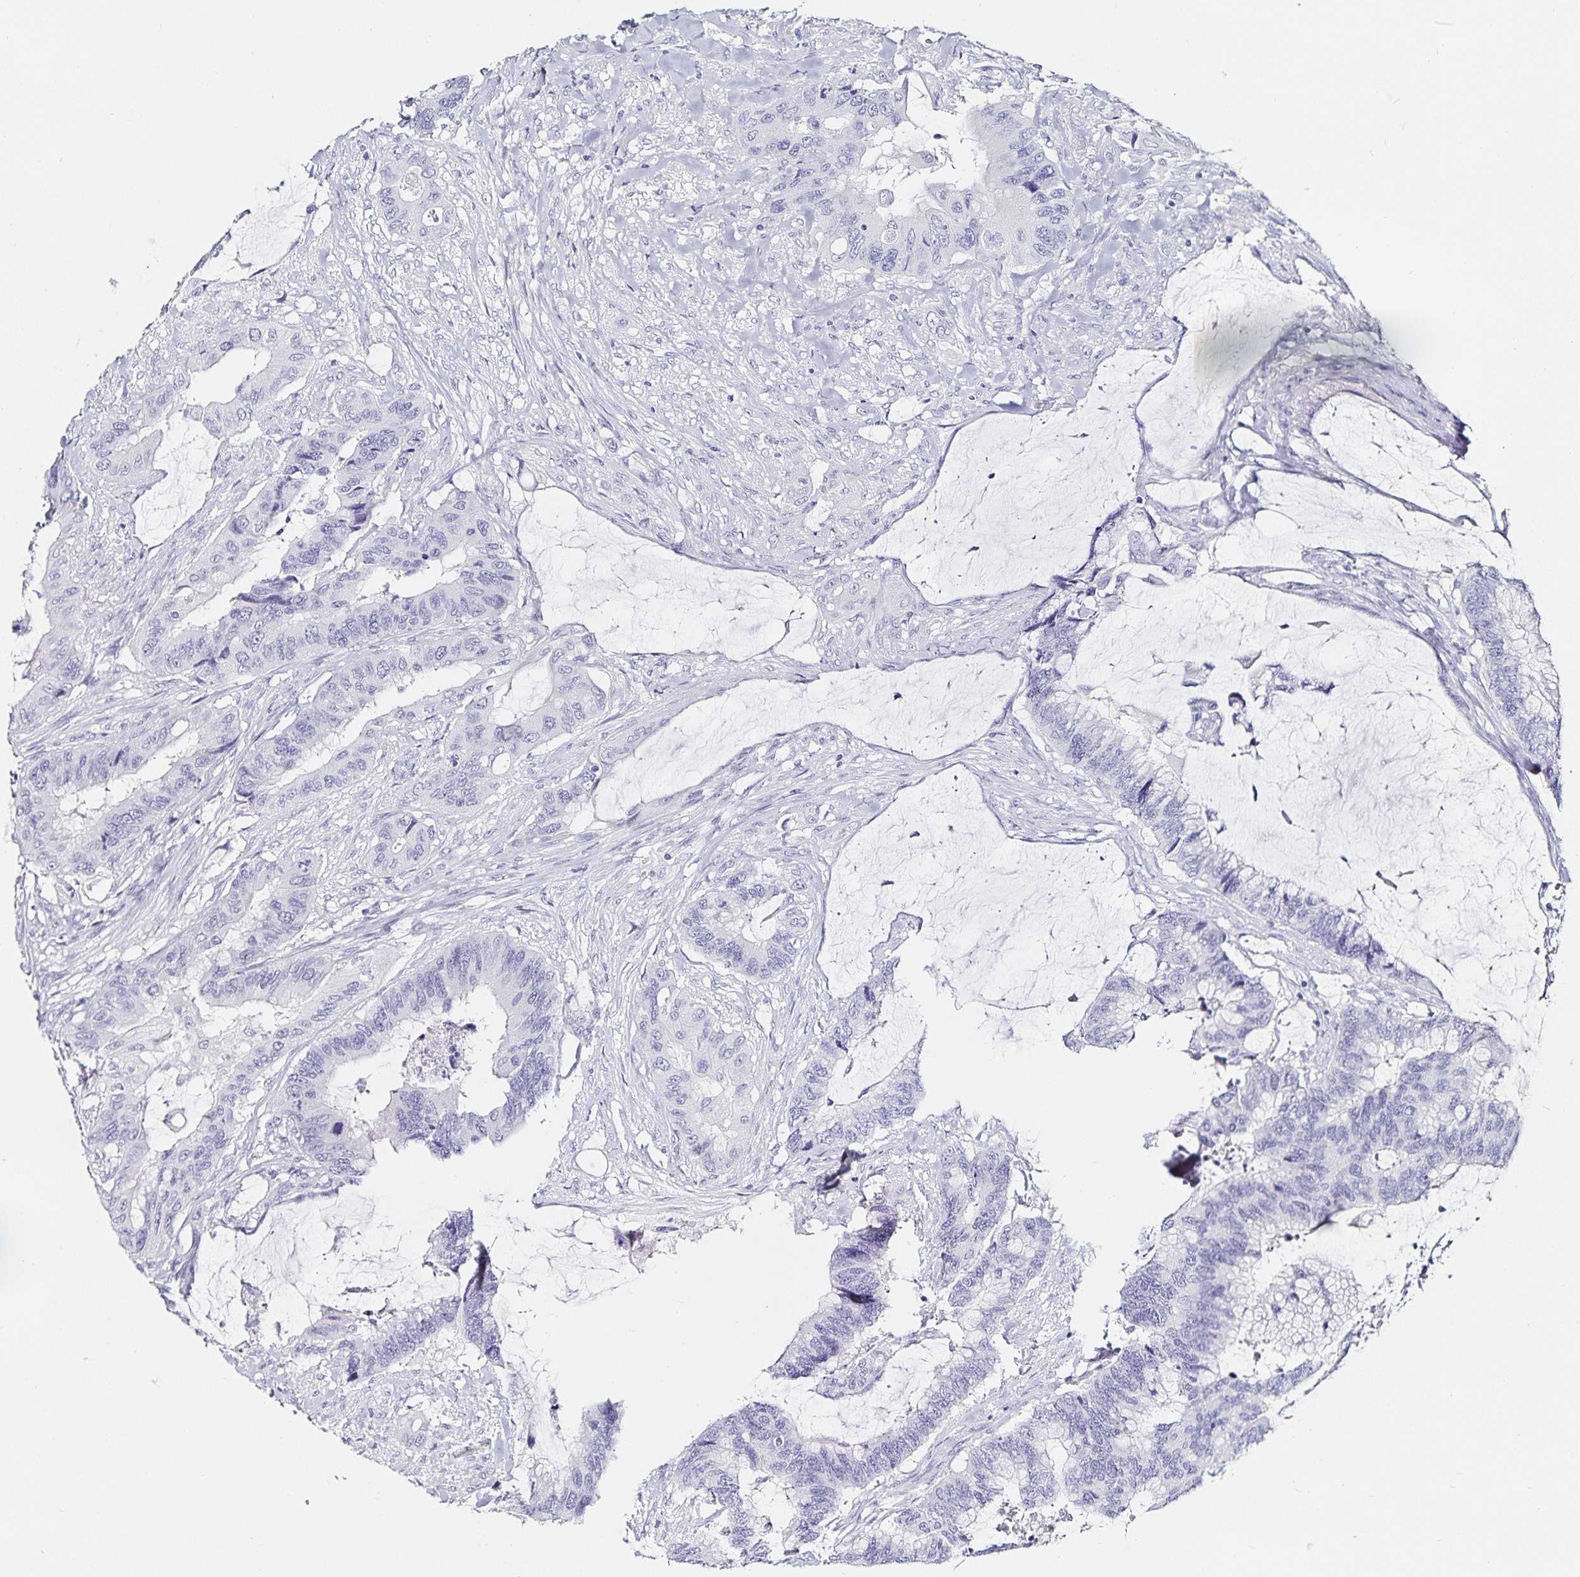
{"staining": {"intensity": "negative", "quantity": "none", "location": "none"}, "tissue": "colorectal cancer", "cell_type": "Tumor cells", "image_type": "cancer", "snomed": [{"axis": "morphology", "description": "Adenocarcinoma, NOS"}, {"axis": "topography", "description": "Rectum"}], "caption": "High magnification brightfield microscopy of adenocarcinoma (colorectal) stained with DAB (brown) and counterstained with hematoxylin (blue): tumor cells show no significant expression.", "gene": "TSPAN7", "patient": {"sex": "female", "age": 59}}